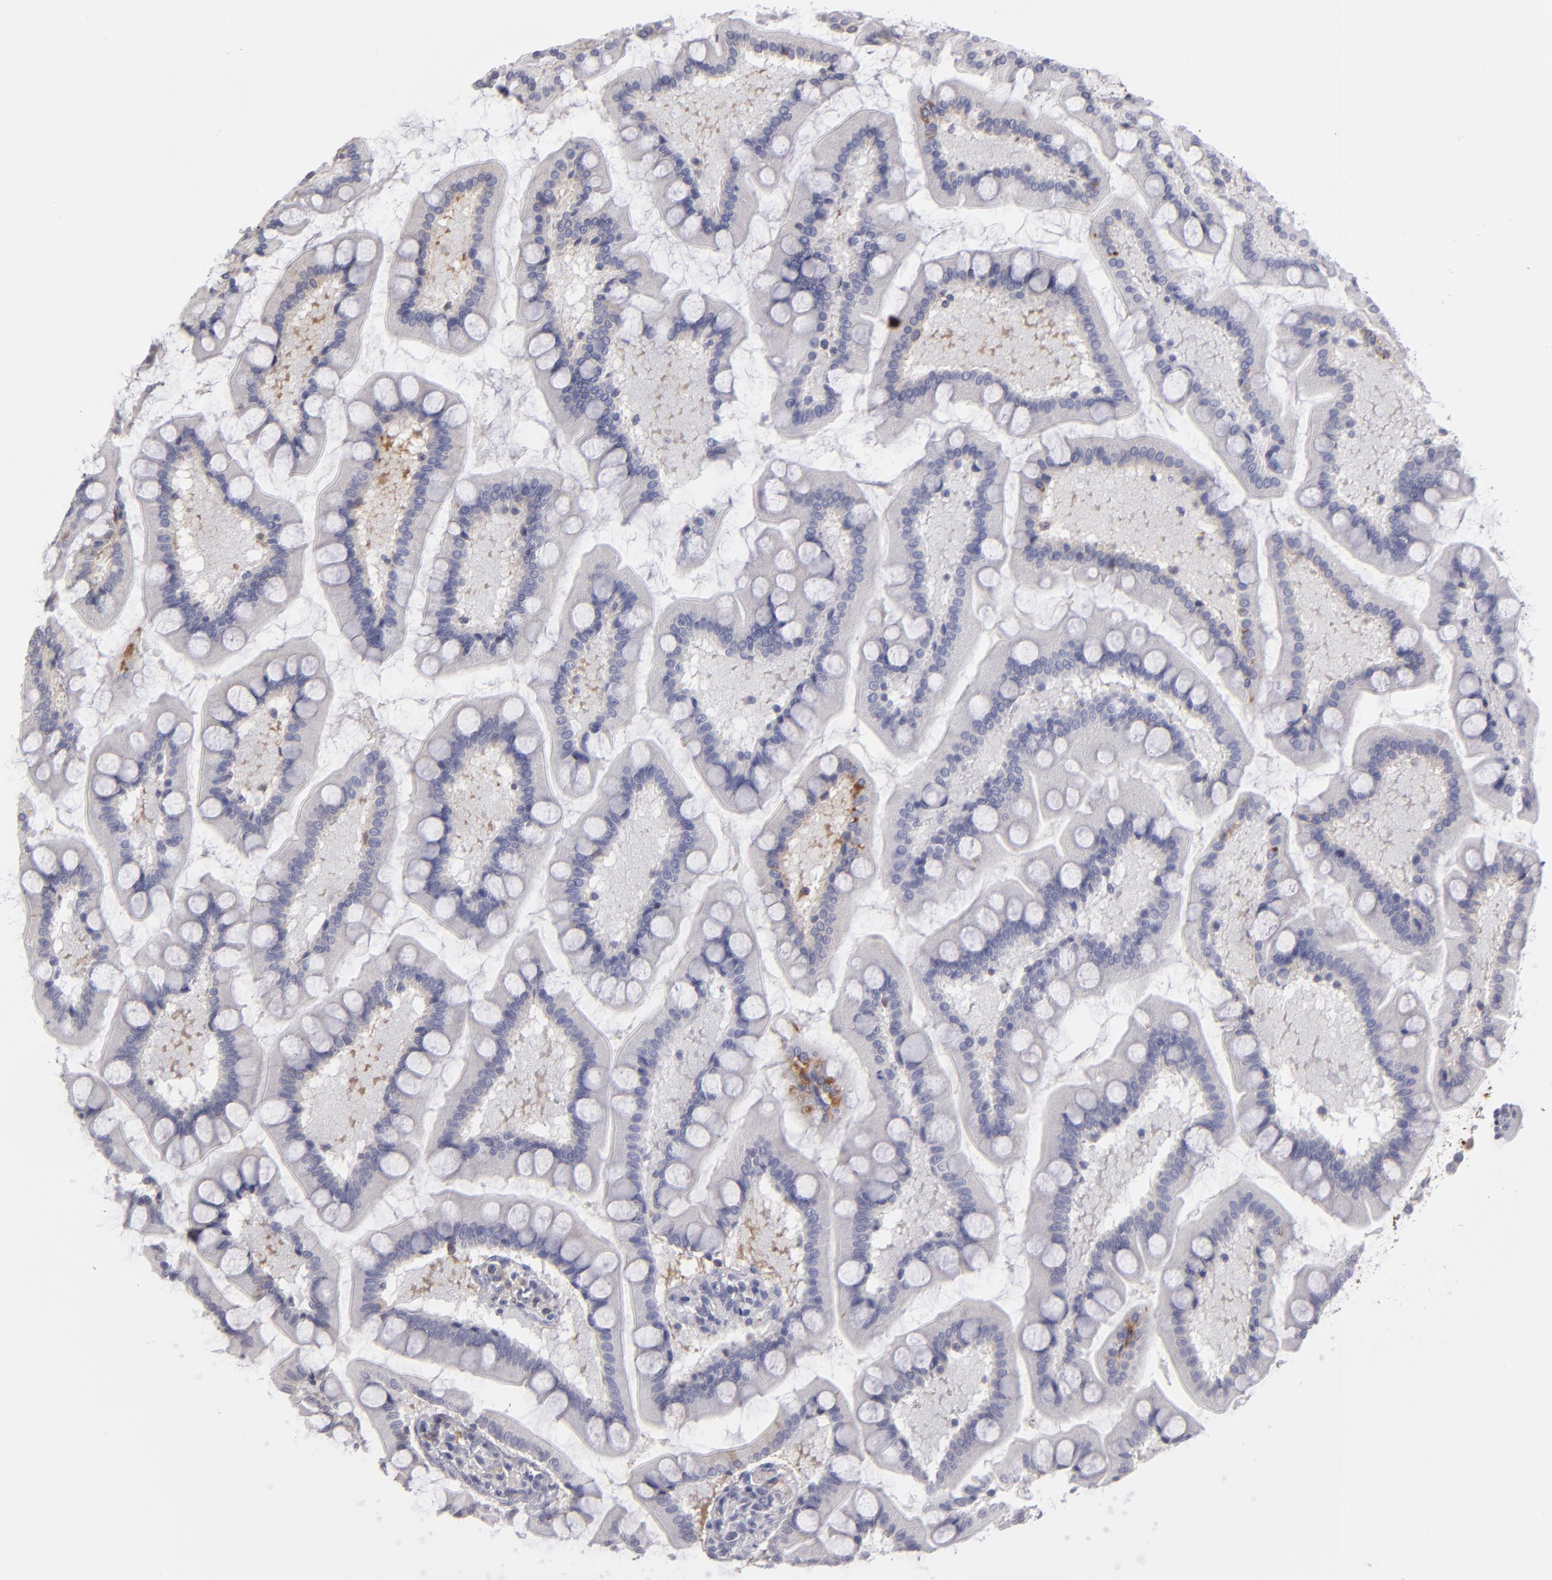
{"staining": {"intensity": "negative", "quantity": "none", "location": "none"}, "tissue": "small intestine", "cell_type": "Glandular cells", "image_type": "normal", "snomed": [{"axis": "morphology", "description": "Normal tissue, NOS"}, {"axis": "topography", "description": "Small intestine"}], "caption": "DAB (3,3'-diaminobenzidine) immunohistochemical staining of normal human small intestine shows no significant expression in glandular cells. The staining was performed using DAB to visualize the protein expression in brown, while the nuclei were stained in blue with hematoxylin (Magnification: 20x).", "gene": "SERPINA1", "patient": {"sex": "male", "age": 41}}